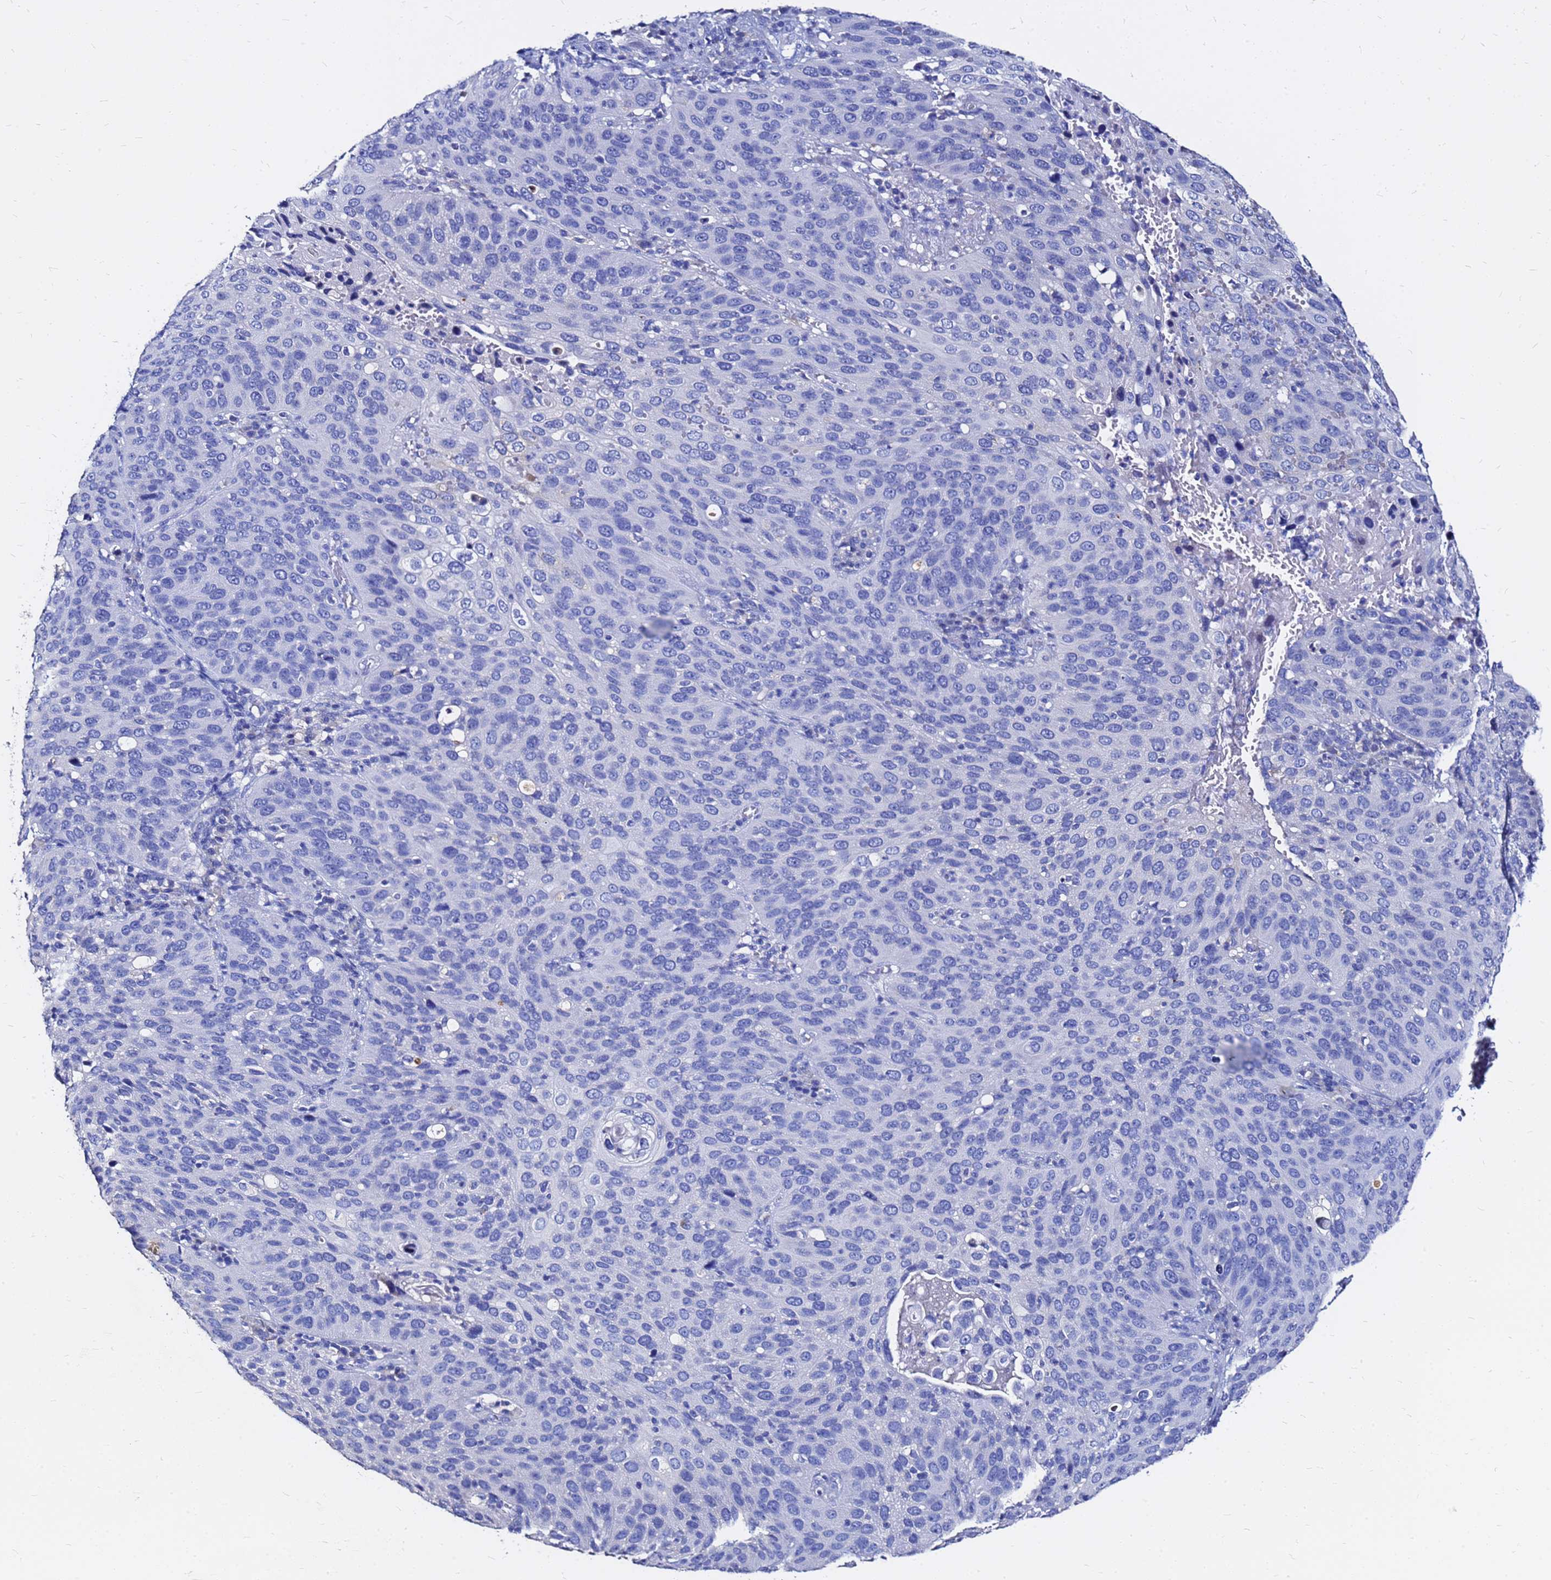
{"staining": {"intensity": "negative", "quantity": "none", "location": "none"}, "tissue": "cervical cancer", "cell_type": "Tumor cells", "image_type": "cancer", "snomed": [{"axis": "morphology", "description": "Squamous cell carcinoma, NOS"}, {"axis": "topography", "description": "Cervix"}], "caption": "IHC image of neoplastic tissue: cervical squamous cell carcinoma stained with DAB (3,3'-diaminobenzidine) reveals no significant protein positivity in tumor cells. The staining is performed using DAB brown chromogen with nuclei counter-stained in using hematoxylin.", "gene": "FAM183A", "patient": {"sex": "female", "age": 36}}